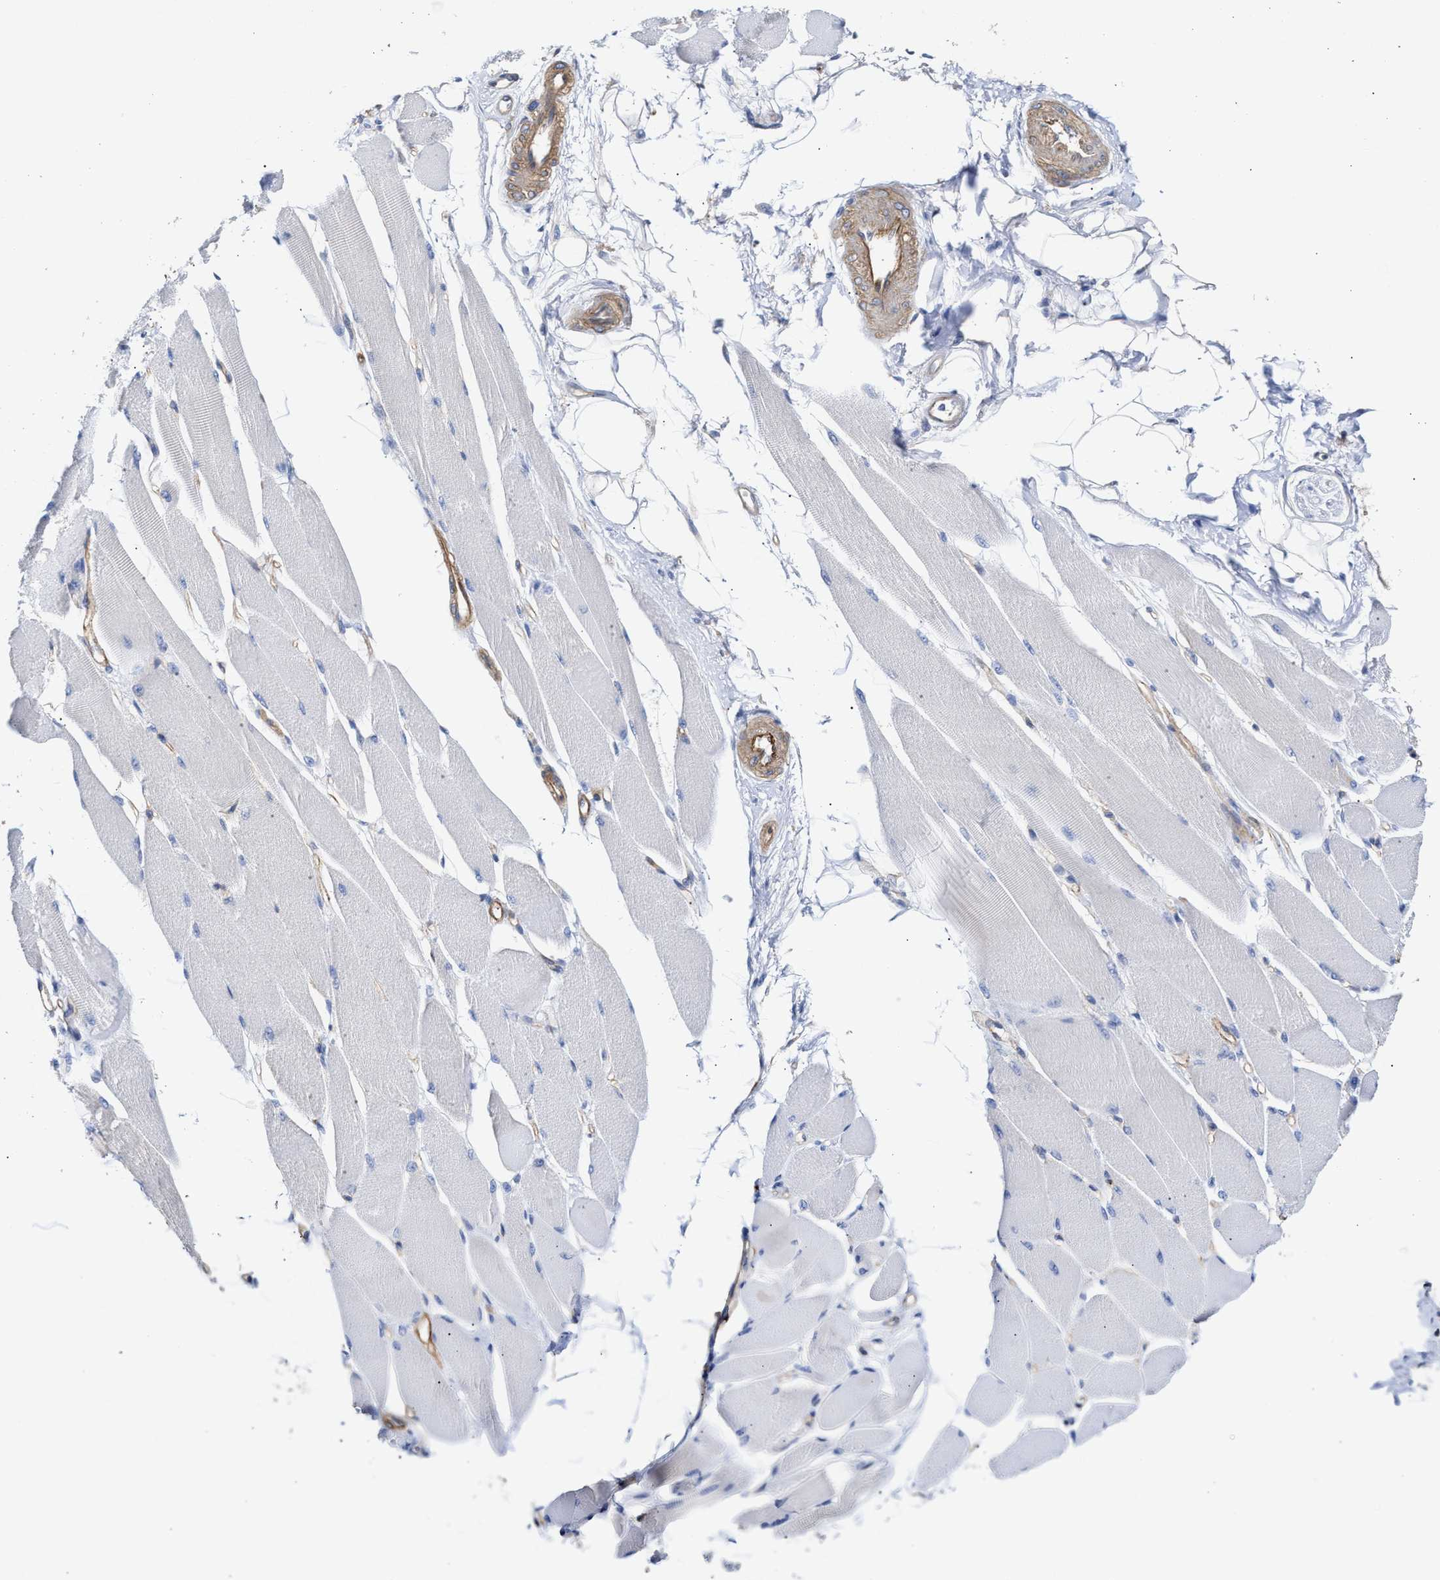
{"staining": {"intensity": "moderate", "quantity": "<25%", "location": "cytoplasmic/membranous"}, "tissue": "skeletal muscle", "cell_type": "Myocytes", "image_type": "normal", "snomed": [{"axis": "morphology", "description": "Normal tissue, NOS"}, {"axis": "topography", "description": "Skeletal muscle"}, {"axis": "topography", "description": "Peripheral nerve tissue"}], "caption": "About <25% of myocytes in benign skeletal muscle demonstrate moderate cytoplasmic/membranous protein staining as visualized by brown immunohistochemical staining.", "gene": "HS3ST5", "patient": {"sex": "female", "age": 84}}